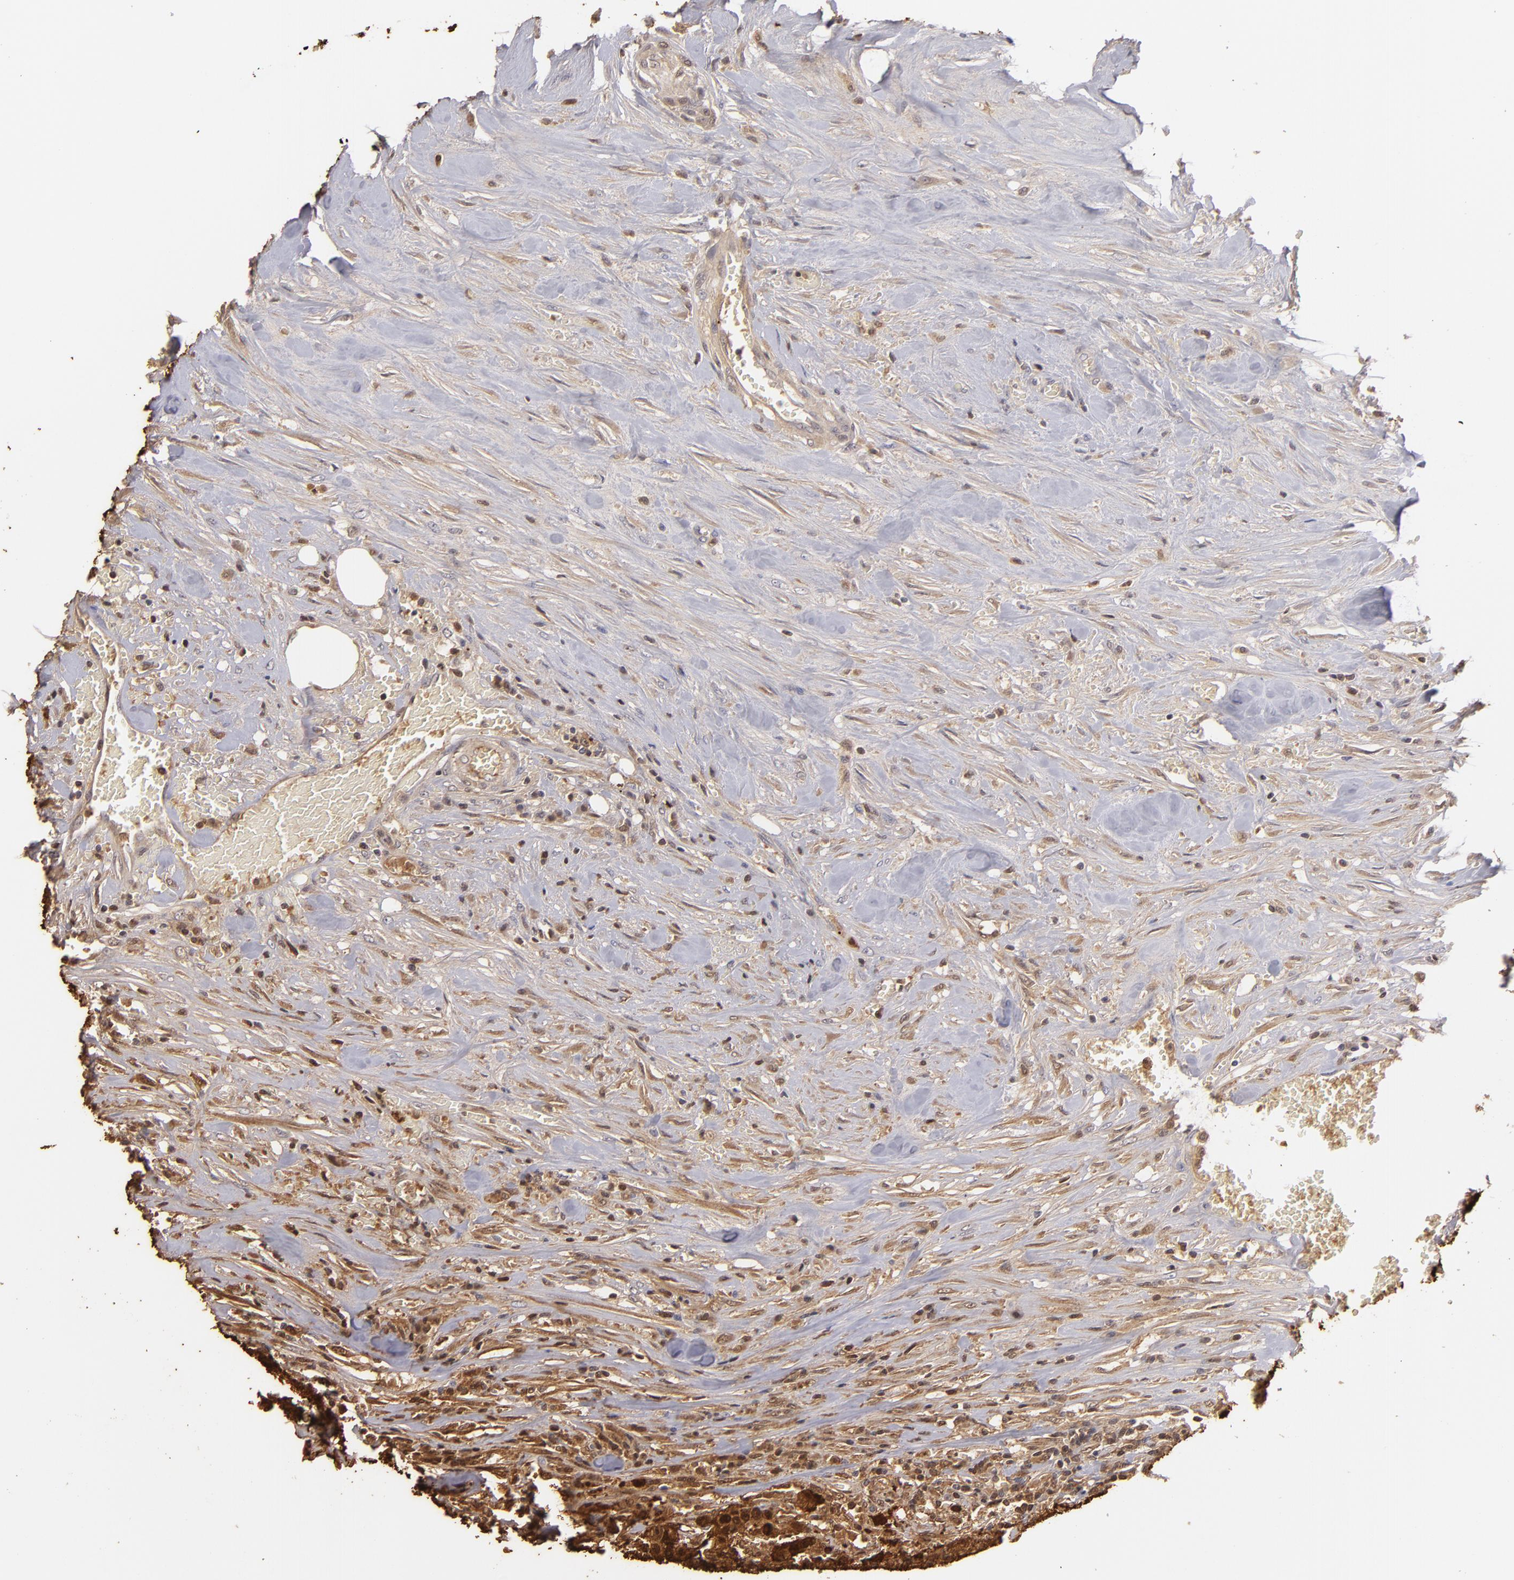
{"staining": {"intensity": "strong", "quantity": "25%-75%", "location": "cytoplasmic/membranous,nuclear"}, "tissue": "urothelial cancer", "cell_type": "Tumor cells", "image_type": "cancer", "snomed": [{"axis": "morphology", "description": "Urothelial carcinoma, High grade"}, {"axis": "topography", "description": "Urinary bladder"}], "caption": "Protein staining displays strong cytoplasmic/membranous and nuclear staining in approximately 25%-75% of tumor cells in urothelial cancer. The protein is stained brown, and the nuclei are stained in blue (DAB (3,3'-diaminobenzidine) IHC with brightfield microscopy, high magnification).", "gene": "S100A2", "patient": {"sex": "male", "age": 74}}